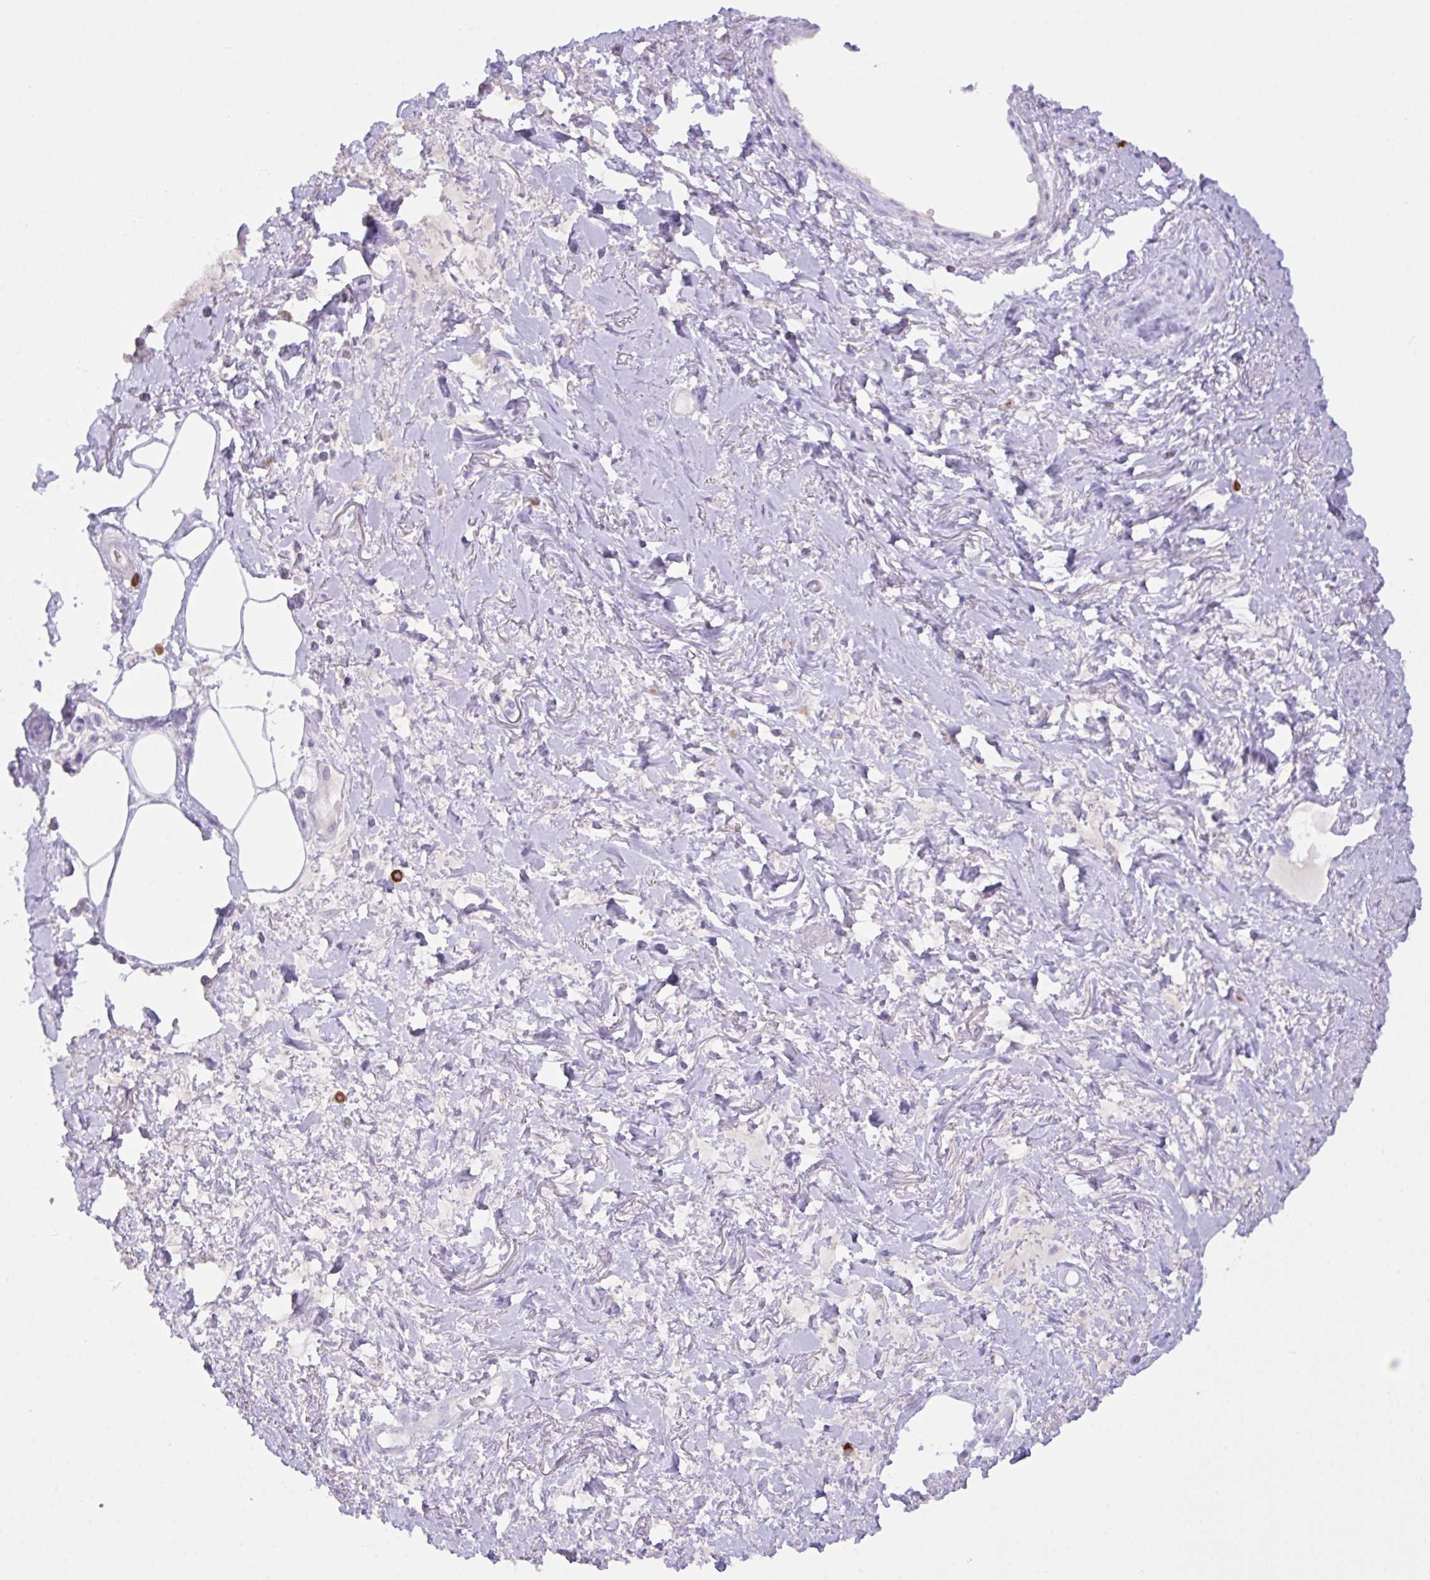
{"staining": {"intensity": "negative", "quantity": "none", "location": "none"}, "tissue": "adipose tissue", "cell_type": "Adipocytes", "image_type": "normal", "snomed": [{"axis": "morphology", "description": "Normal tissue, NOS"}, {"axis": "topography", "description": "Vagina"}, {"axis": "topography", "description": "Peripheral nerve tissue"}], "caption": "Immunohistochemistry (IHC) micrograph of unremarkable adipose tissue: adipose tissue stained with DAB (3,3'-diaminobenzidine) reveals no significant protein expression in adipocytes.", "gene": "CST11", "patient": {"sex": "female", "age": 71}}